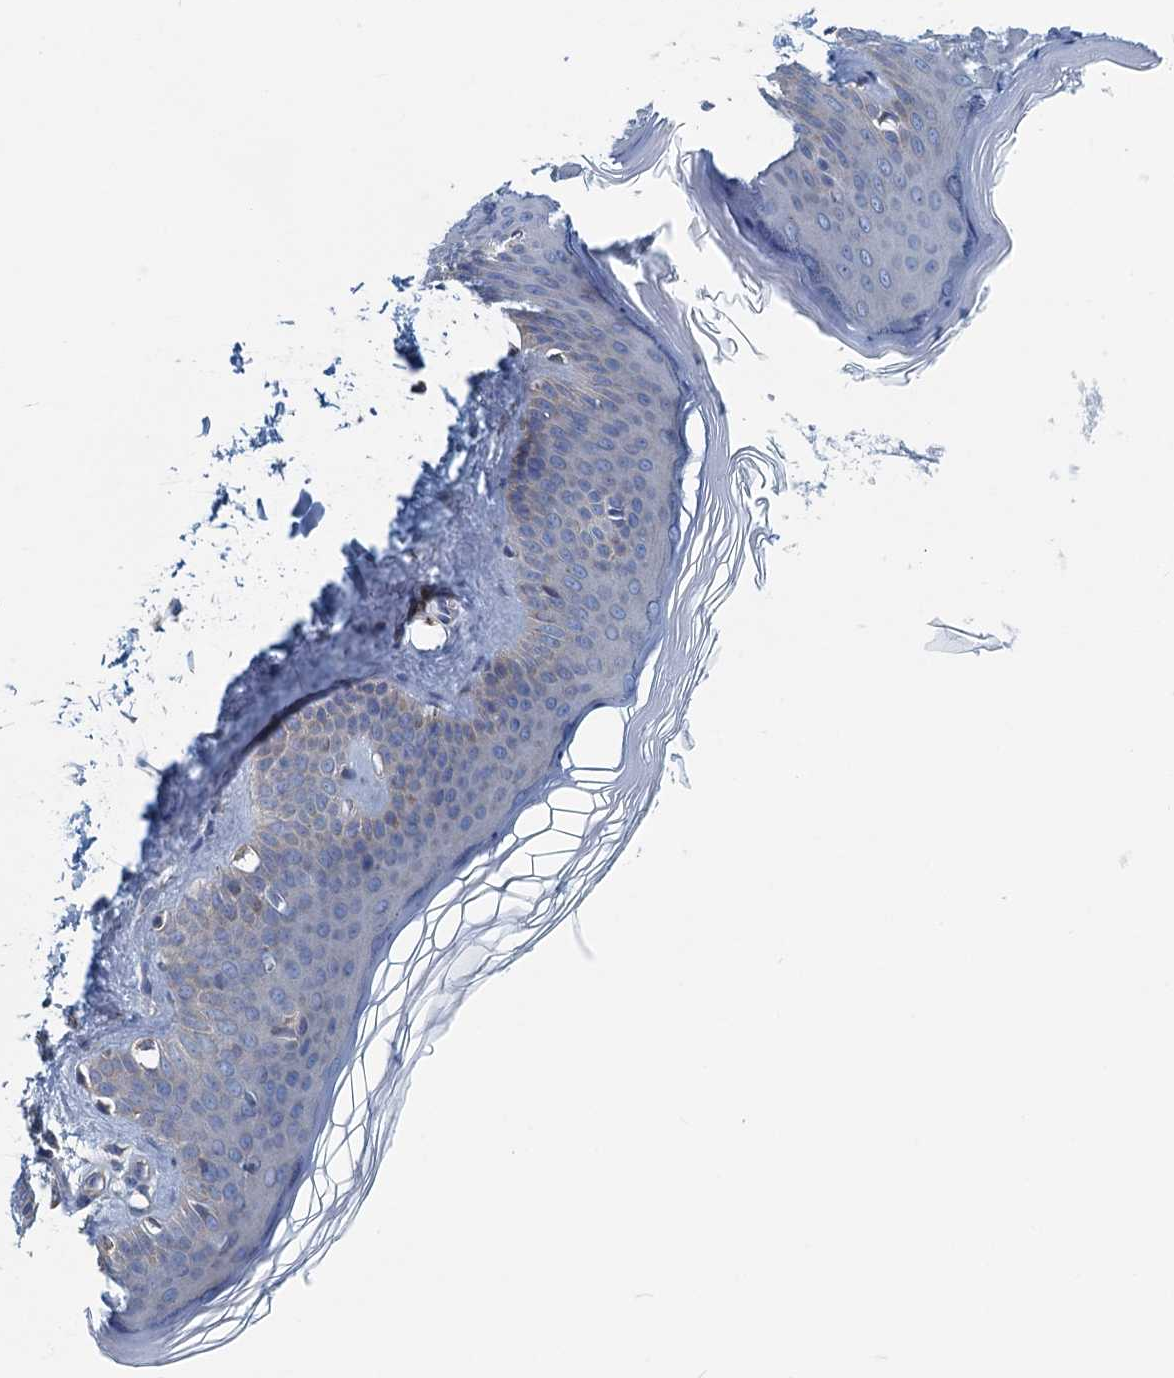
{"staining": {"intensity": "negative", "quantity": "none", "location": "none"}, "tissue": "skin", "cell_type": "Fibroblasts", "image_type": "normal", "snomed": [{"axis": "morphology", "description": "Normal tissue, NOS"}, {"axis": "topography", "description": "Skin"}], "caption": "High power microscopy image of an IHC photomicrograph of normal skin, revealing no significant positivity in fibroblasts. (DAB immunohistochemistry visualized using brightfield microscopy, high magnification).", "gene": "MYDGF", "patient": {"sex": "female", "age": 27}}